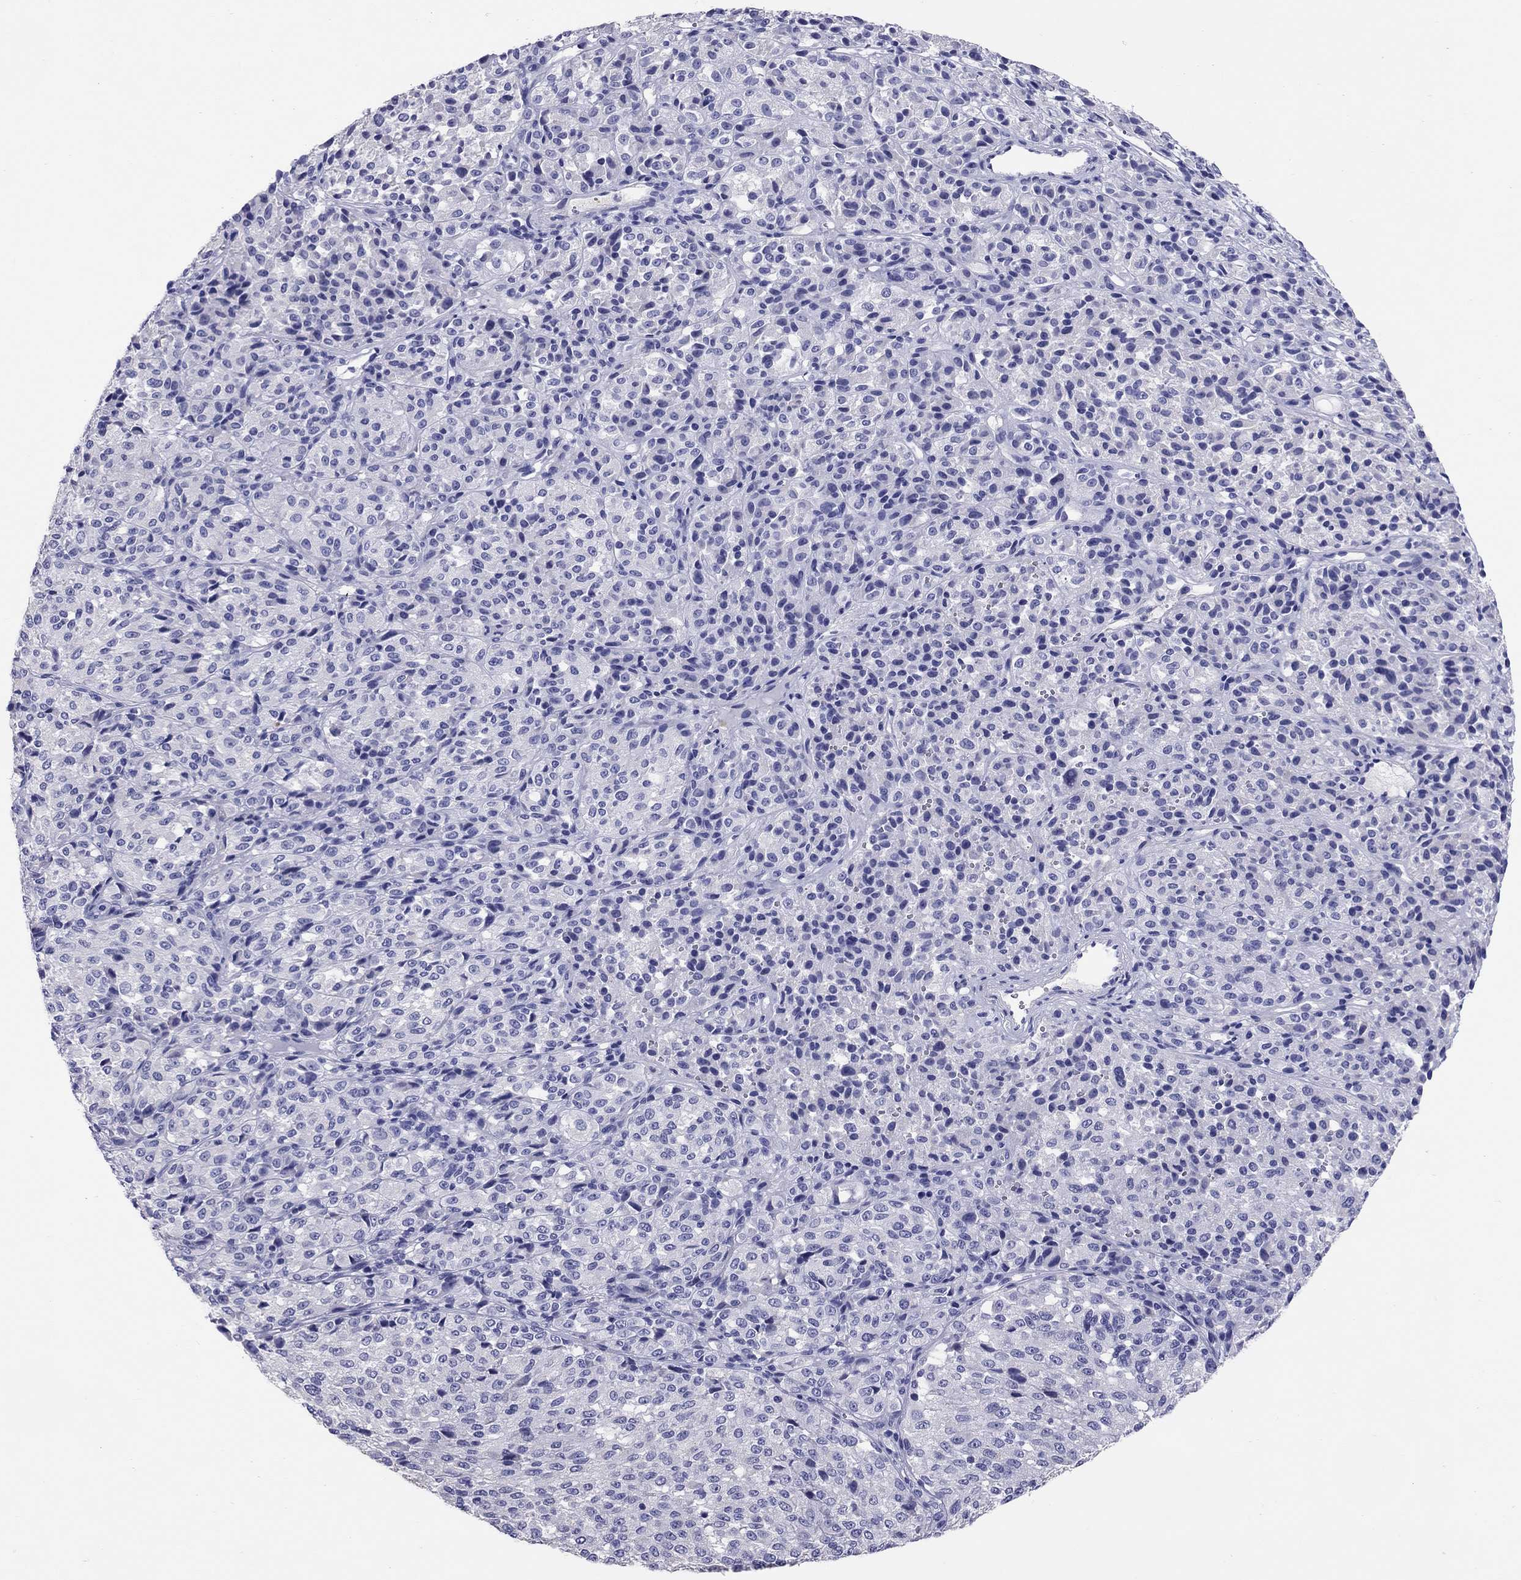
{"staining": {"intensity": "negative", "quantity": "none", "location": "none"}, "tissue": "melanoma", "cell_type": "Tumor cells", "image_type": "cancer", "snomed": [{"axis": "morphology", "description": "Malignant melanoma, Metastatic site"}, {"axis": "topography", "description": "Brain"}], "caption": "This is an IHC image of melanoma. There is no expression in tumor cells.", "gene": "CALHM1", "patient": {"sex": "female", "age": 56}}